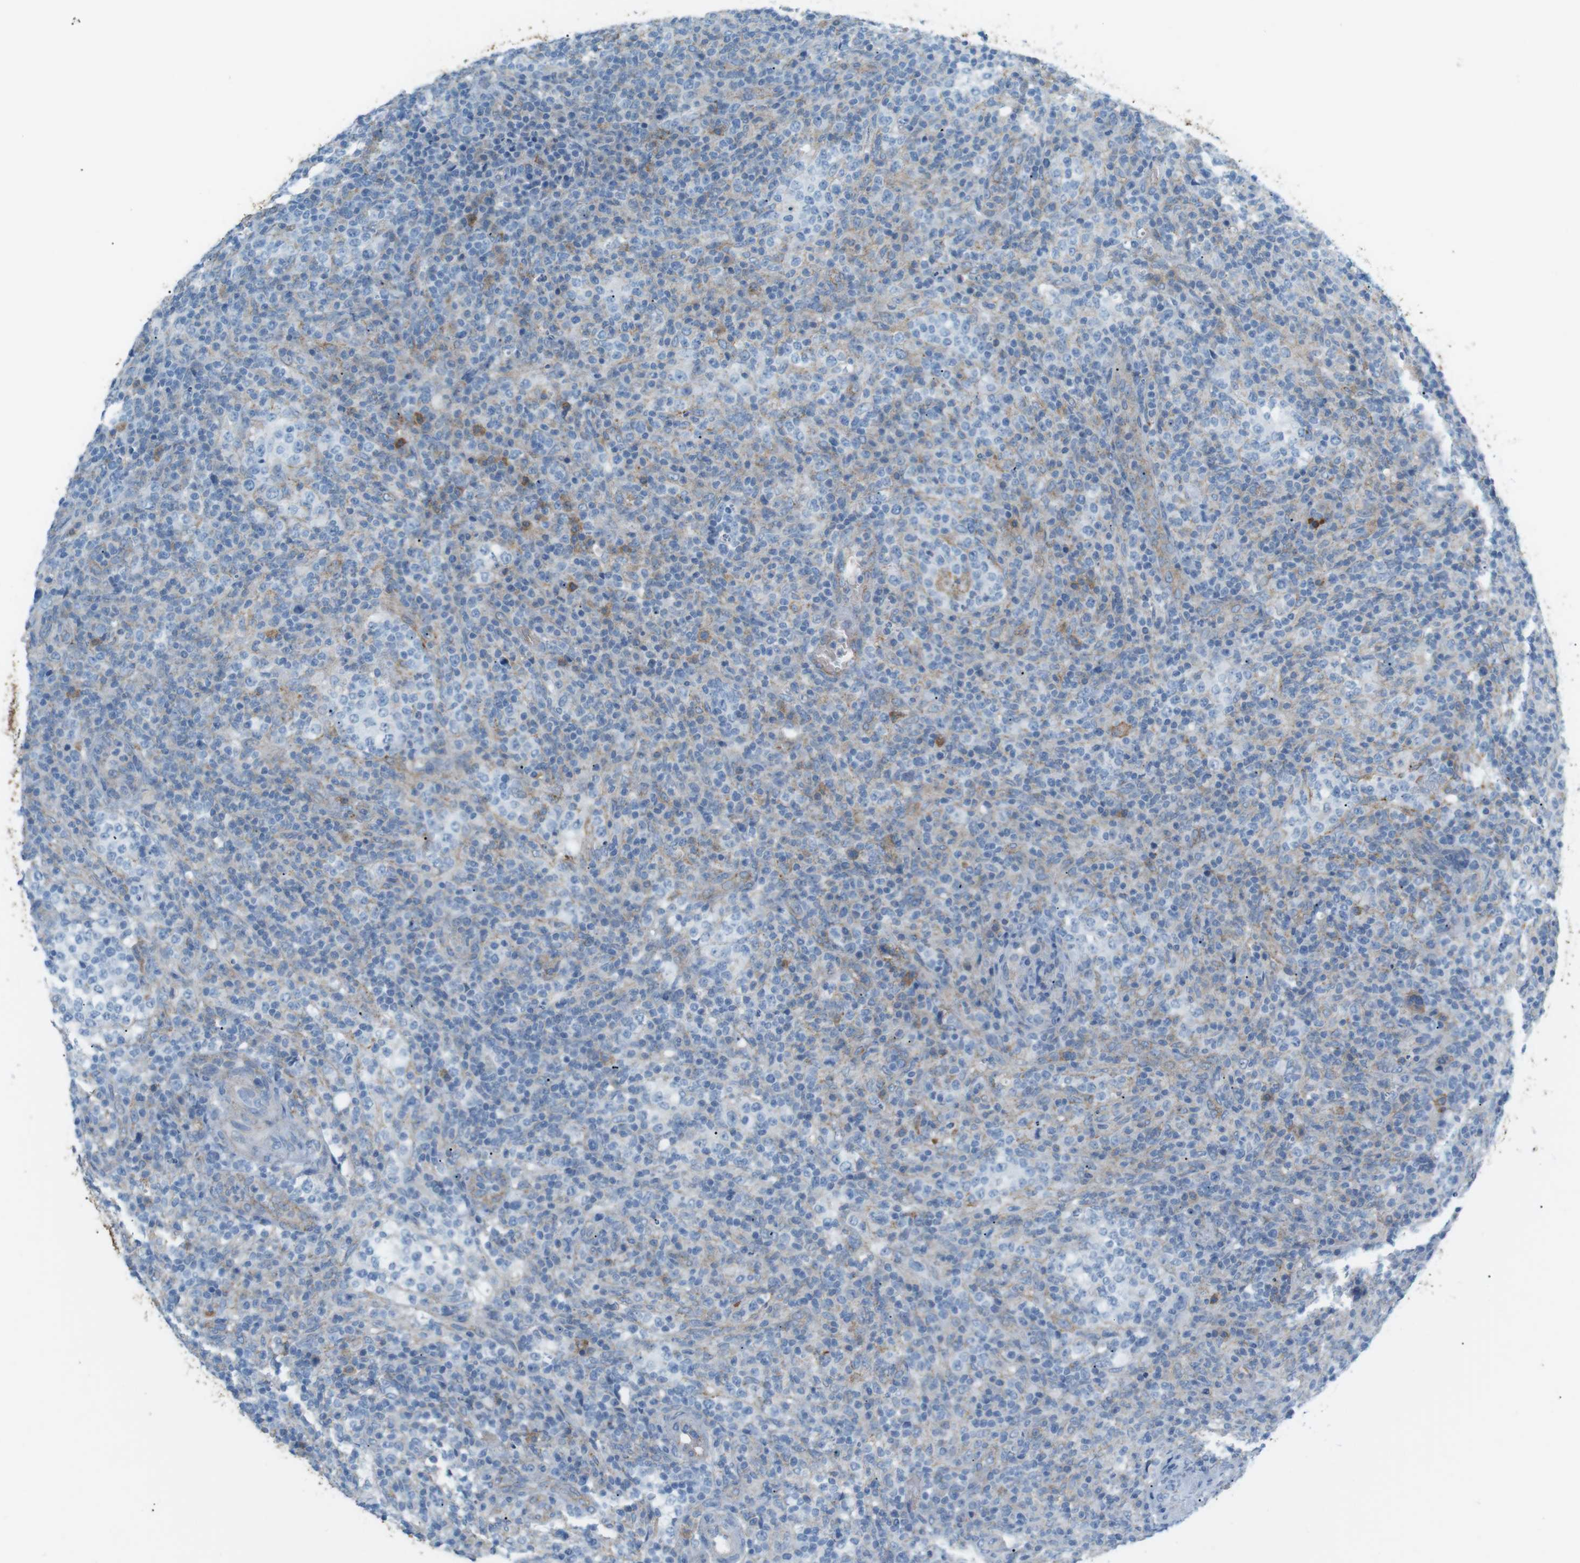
{"staining": {"intensity": "negative", "quantity": "none", "location": "none"}, "tissue": "lymphoma", "cell_type": "Tumor cells", "image_type": "cancer", "snomed": [{"axis": "morphology", "description": "Malignant lymphoma, non-Hodgkin's type, High grade"}, {"axis": "topography", "description": "Lymph node"}], "caption": "Lymphoma was stained to show a protein in brown. There is no significant positivity in tumor cells.", "gene": "VAMP1", "patient": {"sex": "female", "age": 76}}